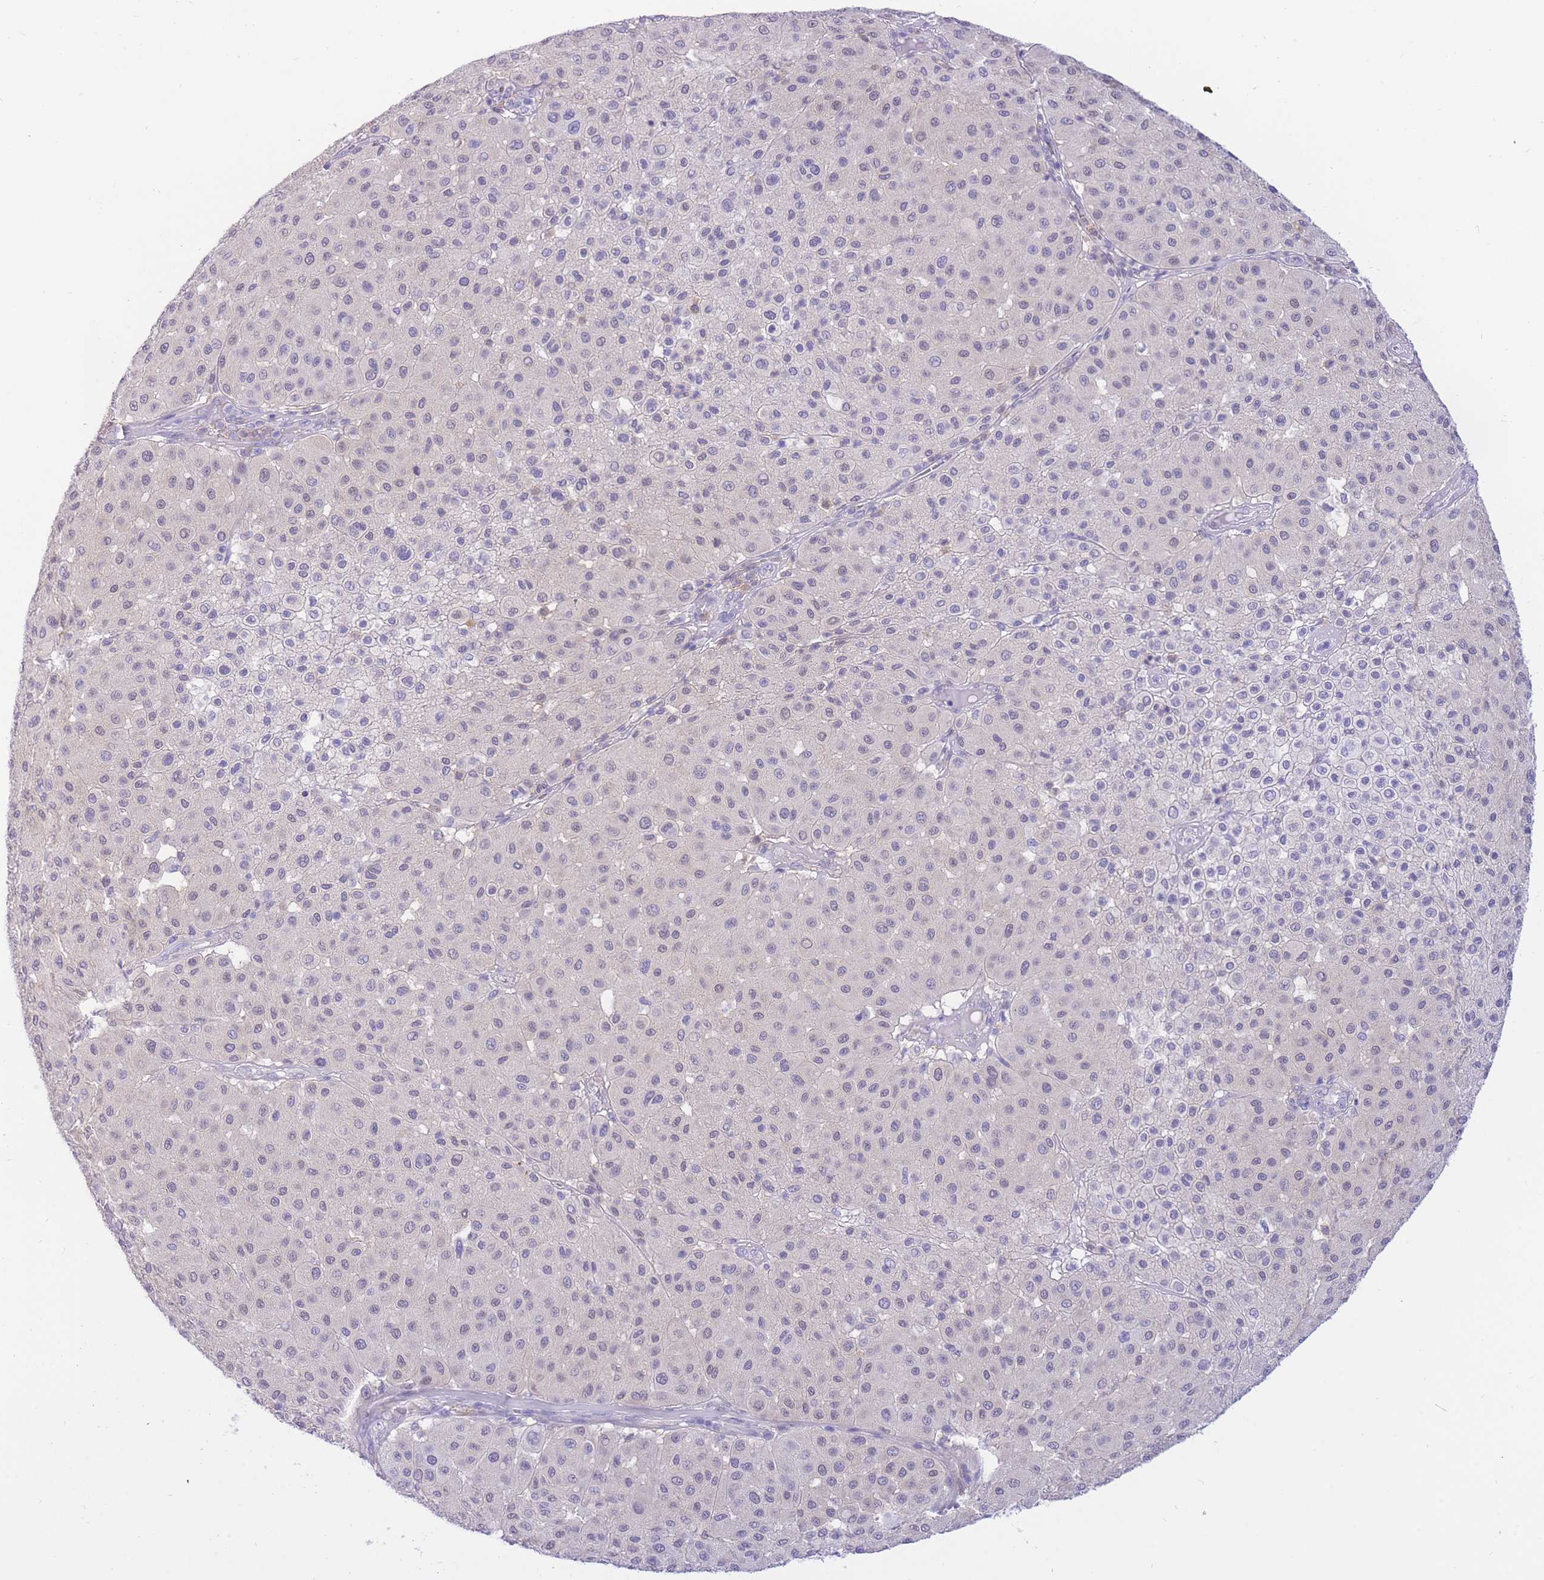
{"staining": {"intensity": "negative", "quantity": "none", "location": "none"}, "tissue": "melanoma", "cell_type": "Tumor cells", "image_type": "cancer", "snomed": [{"axis": "morphology", "description": "Malignant melanoma, Metastatic site"}, {"axis": "topography", "description": "Smooth muscle"}], "caption": "Malignant melanoma (metastatic site) was stained to show a protein in brown. There is no significant expression in tumor cells.", "gene": "SULT1A1", "patient": {"sex": "male", "age": 41}}